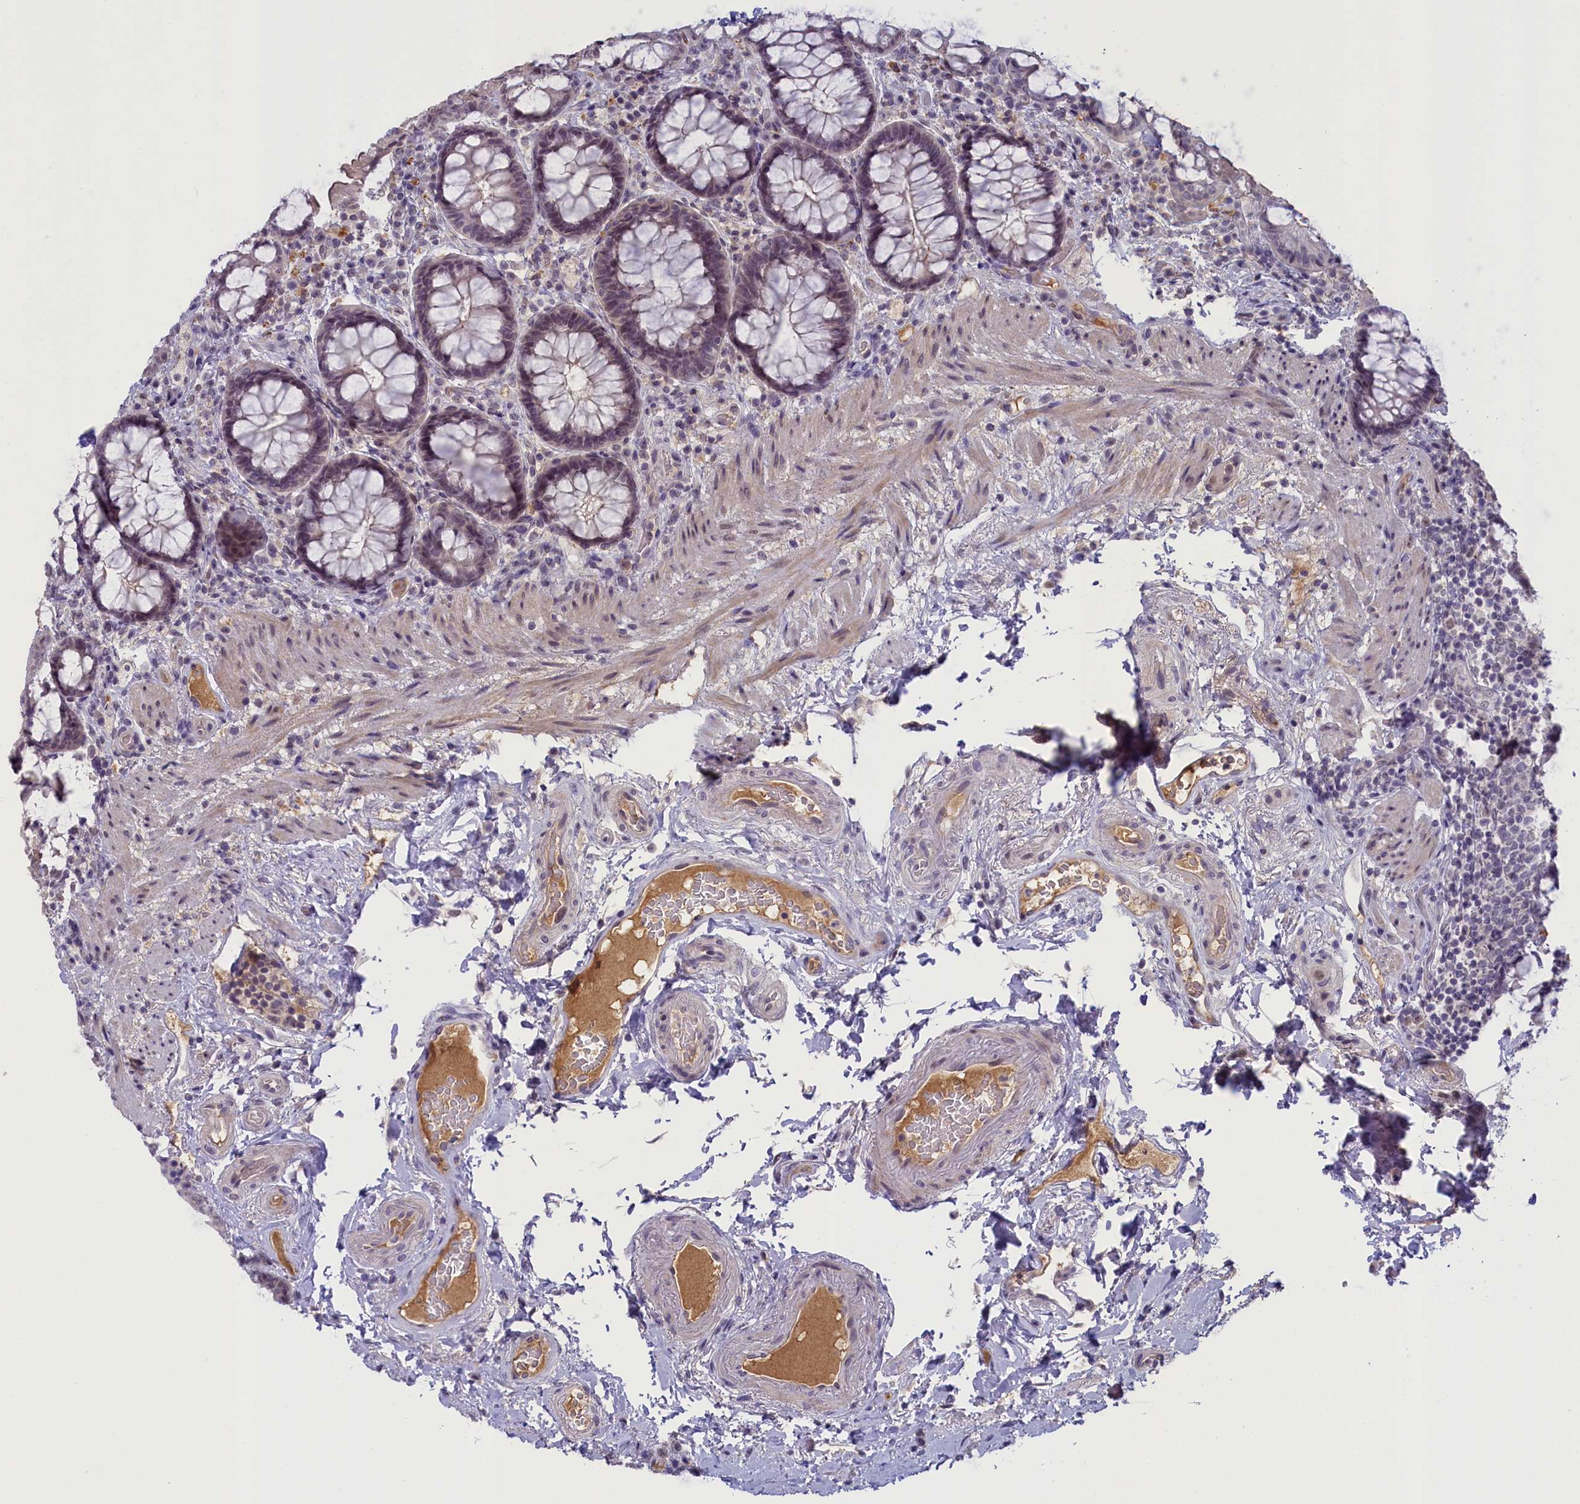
{"staining": {"intensity": "moderate", "quantity": "25%-75%", "location": "nuclear"}, "tissue": "rectum", "cell_type": "Glandular cells", "image_type": "normal", "snomed": [{"axis": "morphology", "description": "Normal tissue, NOS"}, {"axis": "topography", "description": "Rectum"}], "caption": "The histopathology image reveals staining of normal rectum, revealing moderate nuclear protein staining (brown color) within glandular cells. The protein of interest is shown in brown color, while the nuclei are stained blue.", "gene": "CRAMP1", "patient": {"sex": "male", "age": 83}}